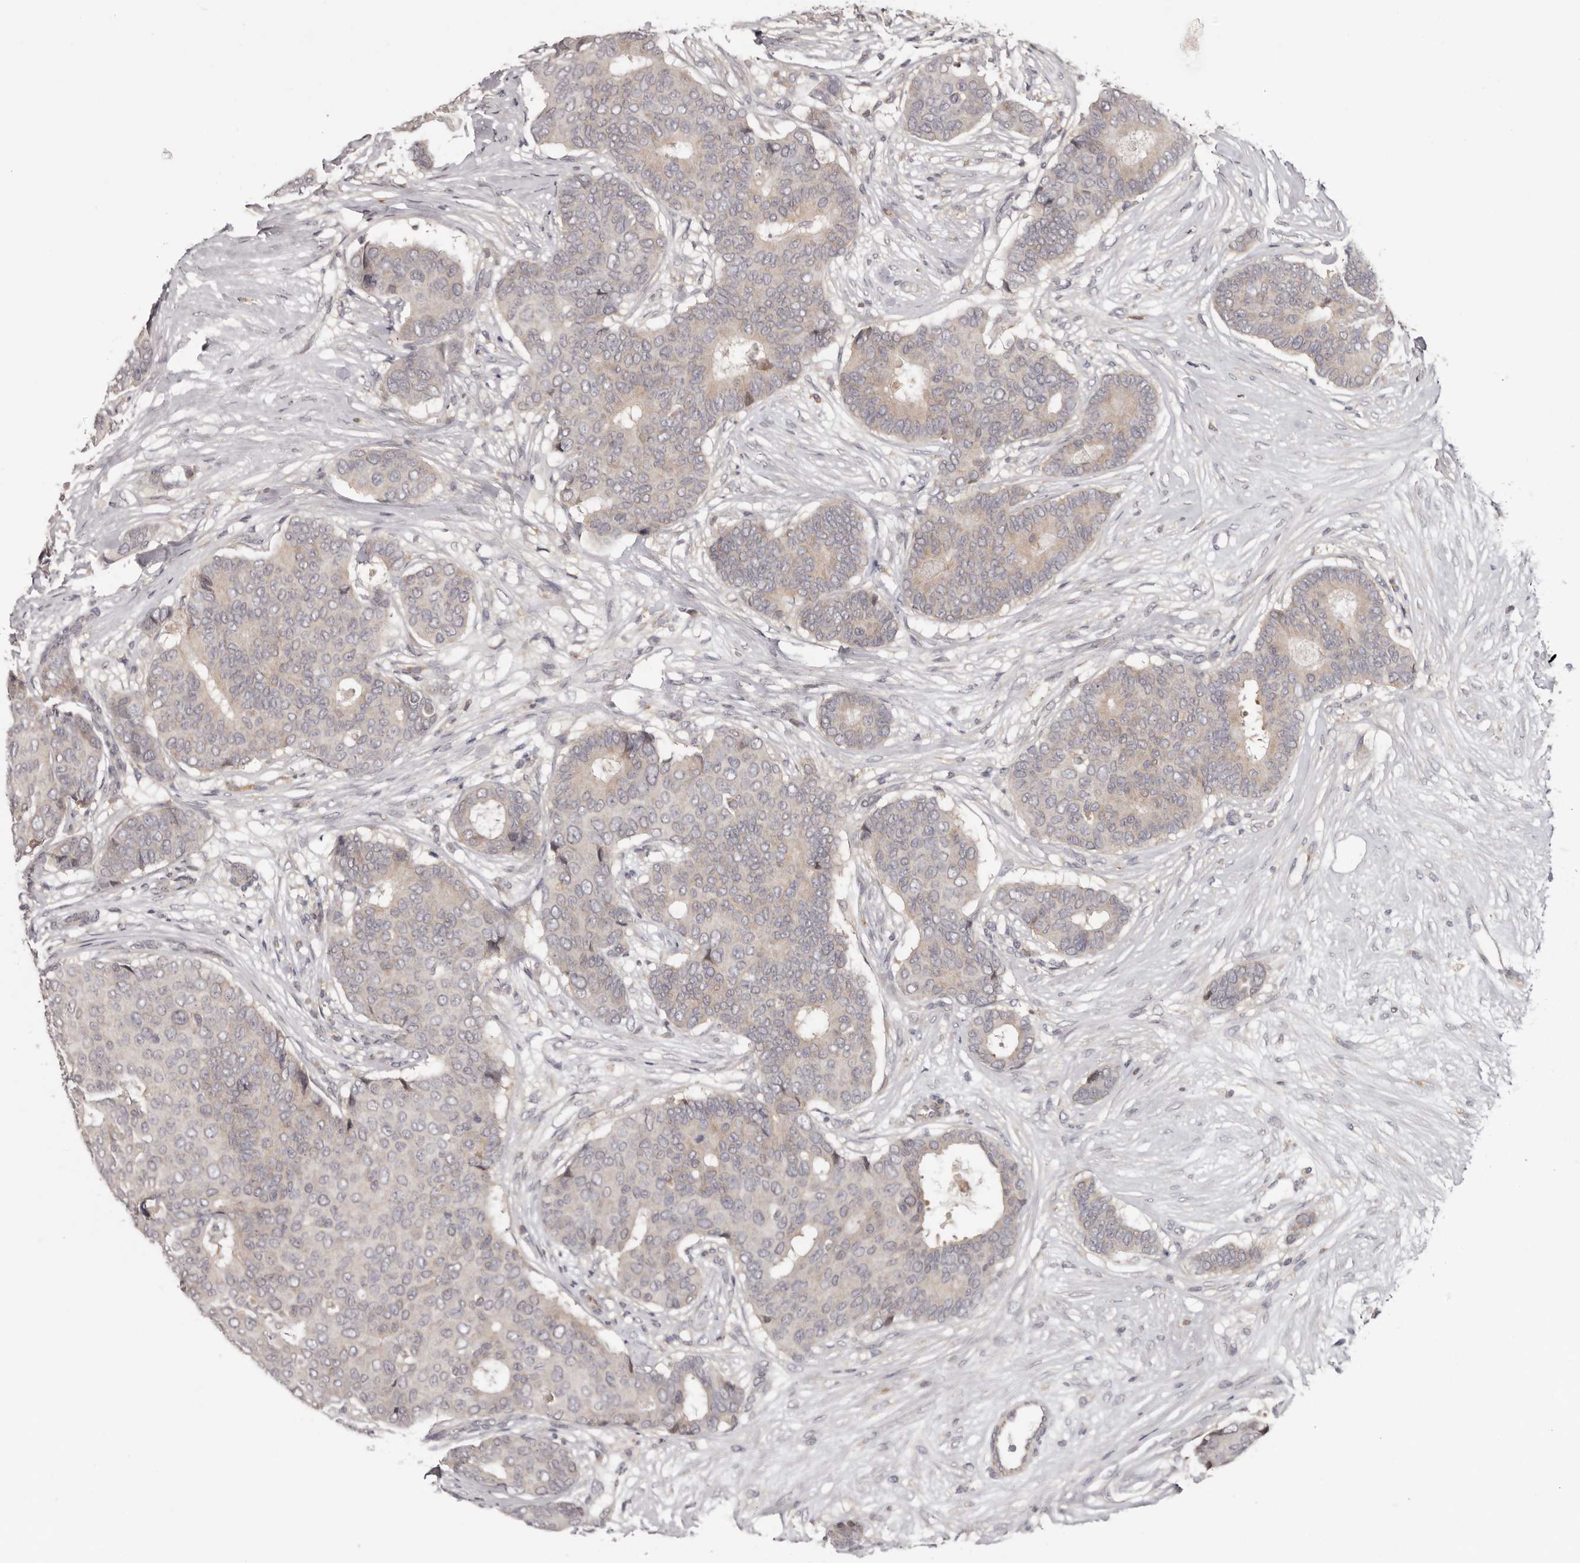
{"staining": {"intensity": "negative", "quantity": "none", "location": "none"}, "tissue": "breast cancer", "cell_type": "Tumor cells", "image_type": "cancer", "snomed": [{"axis": "morphology", "description": "Duct carcinoma"}, {"axis": "topography", "description": "Breast"}], "caption": "Immunohistochemistry micrograph of neoplastic tissue: invasive ductal carcinoma (breast) stained with DAB (3,3'-diaminobenzidine) reveals no significant protein positivity in tumor cells.", "gene": "ANKRD44", "patient": {"sex": "female", "age": 75}}